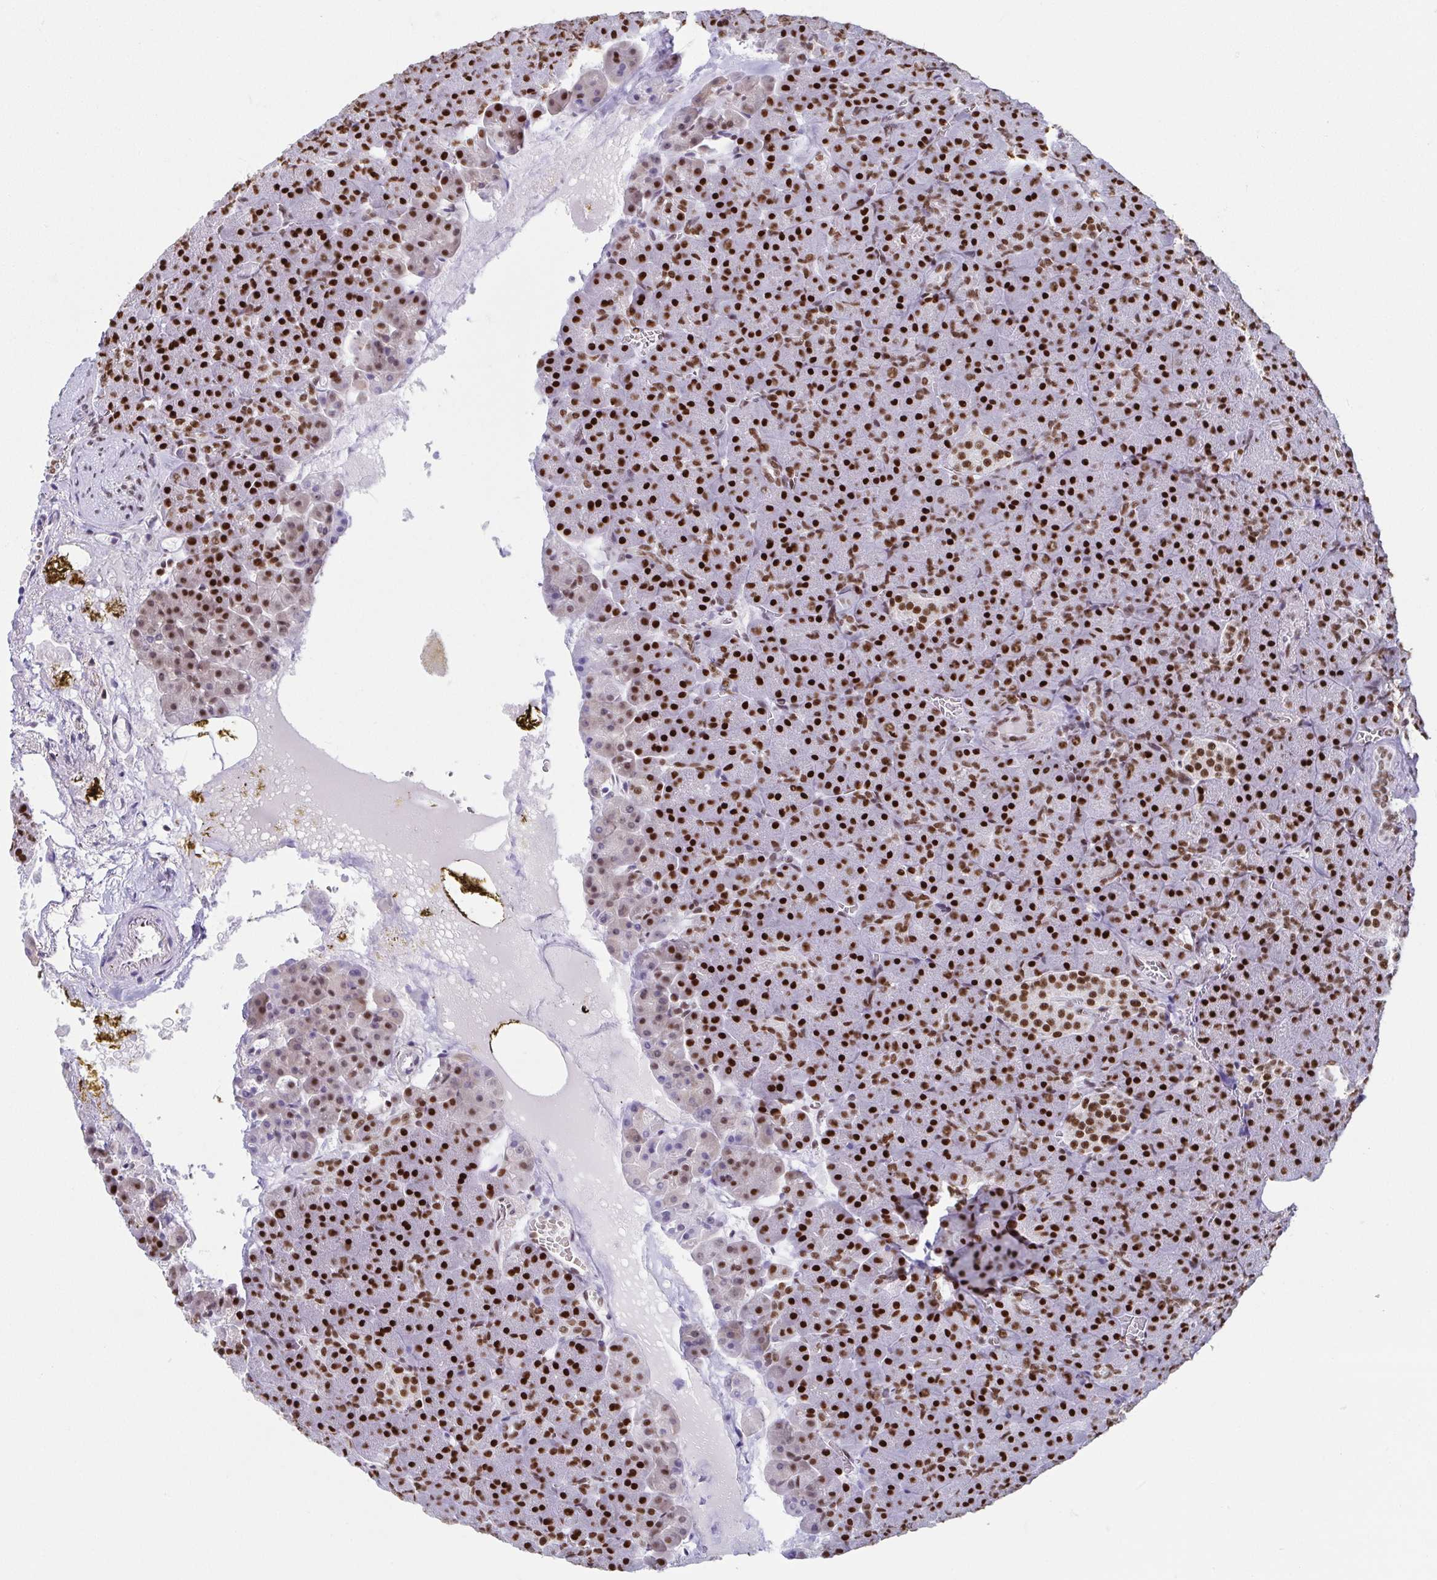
{"staining": {"intensity": "strong", "quantity": ">75%", "location": "nuclear"}, "tissue": "pancreas", "cell_type": "Exocrine glandular cells", "image_type": "normal", "snomed": [{"axis": "morphology", "description": "Normal tissue, NOS"}, {"axis": "topography", "description": "Pancreas"}], "caption": "Immunohistochemistry (IHC) image of normal pancreas: human pancreas stained using IHC displays high levels of strong protein expression localized specifically in the nuclear of exocrine glandular cells, appearing as a nuclear brown color.", "gene": "EWSR1", "patient": {"sex": "female", "age": 74}}